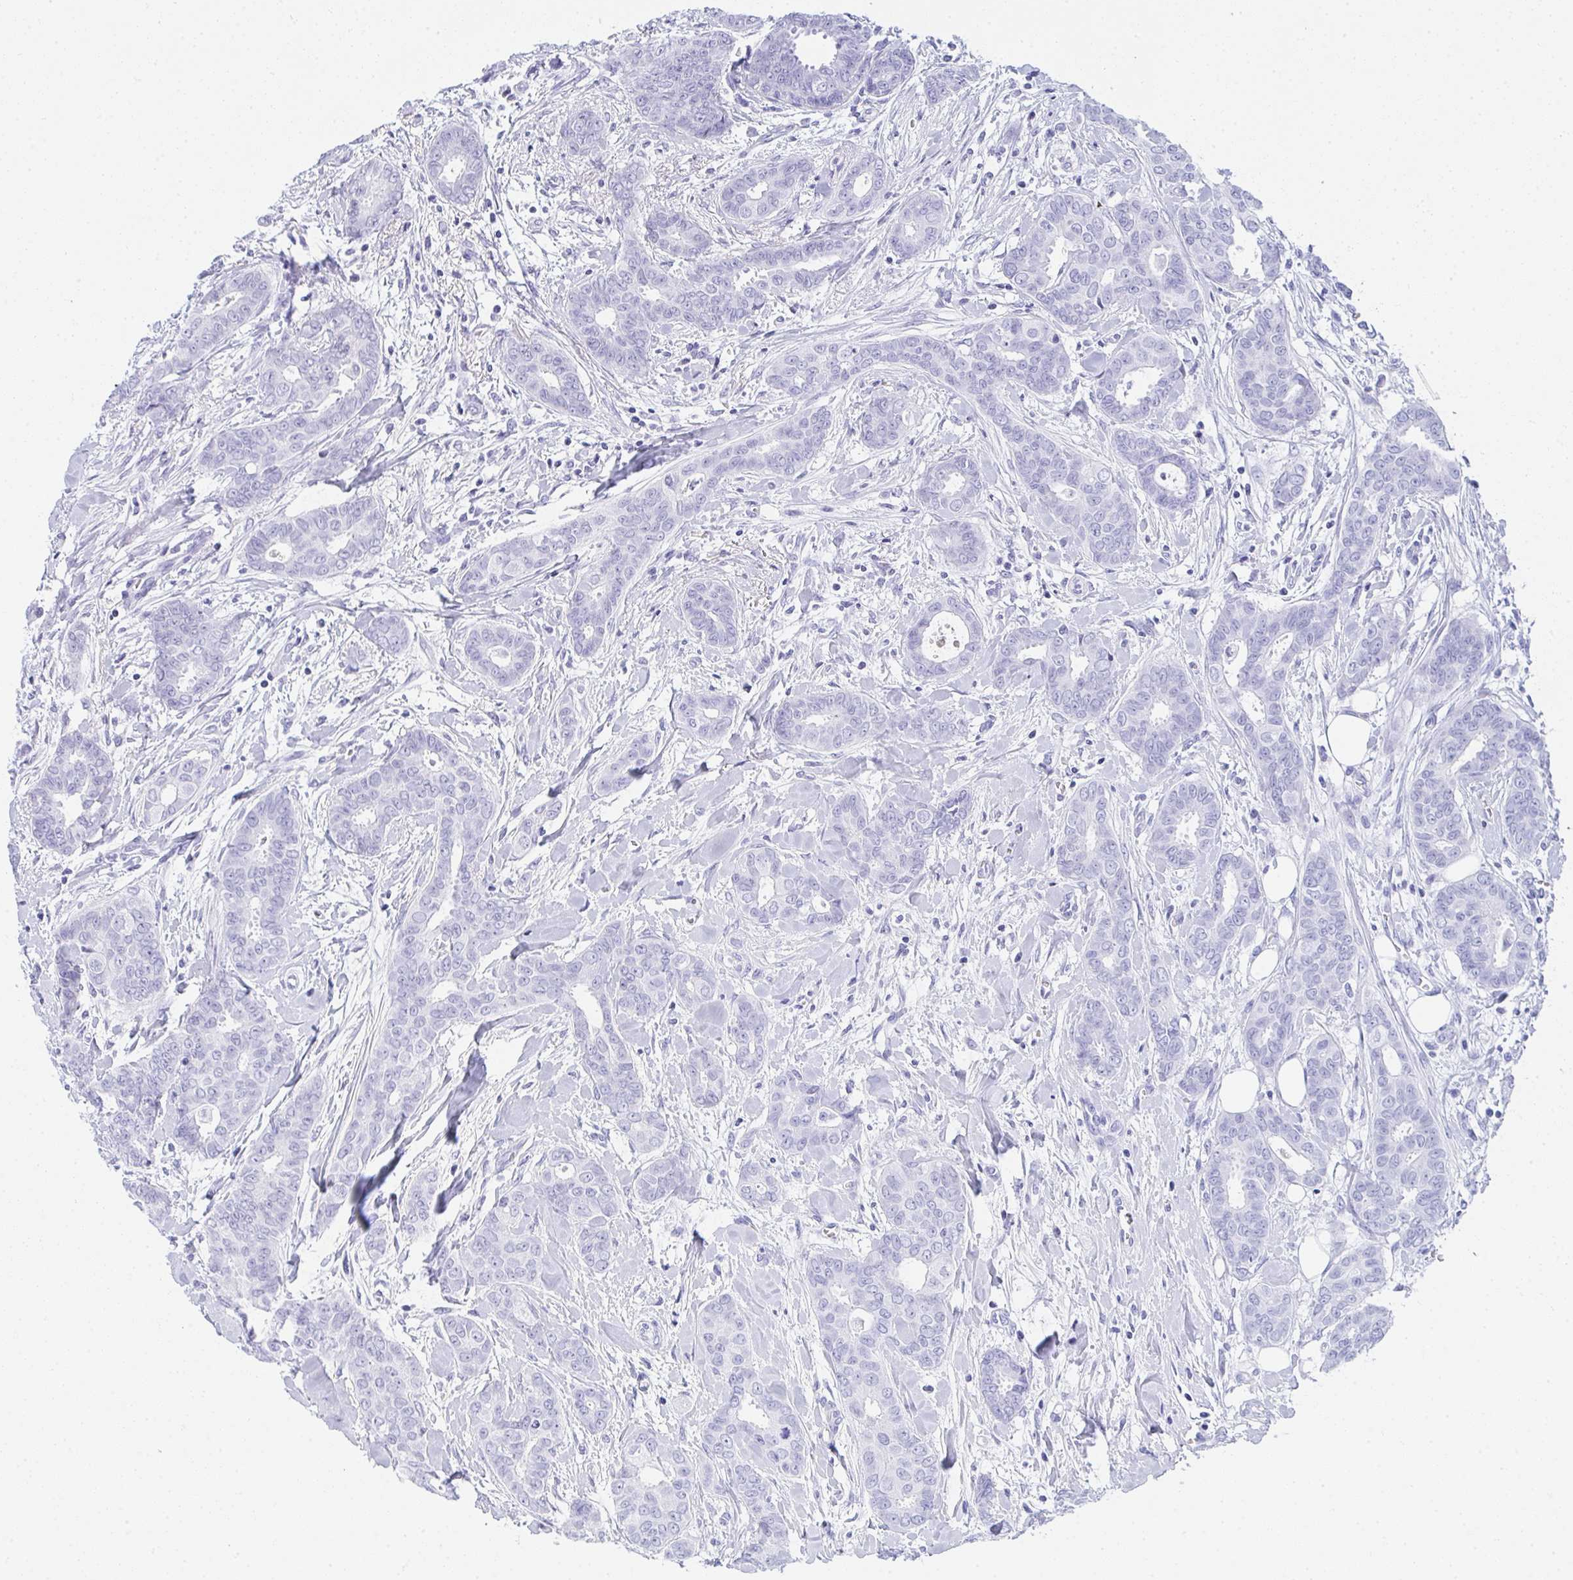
{"staining": {"intensity": "negative", "quantity": "none", "location": "none"}, "tissue": "breast cancer", "cell_type": "Tumor cells", "image_type": "cancer", "snomed": [{"axis": "morphology", "description": "Duct carcinoma"}, {"axis": "topography", "description": "Breast"}], "caption": "The micrograph shows no significant expression in tumor cells of infiltrating ductal carcinoma (breast).", "gene": "ZNF182", "patient": {"sex": "female", "age": 45}}